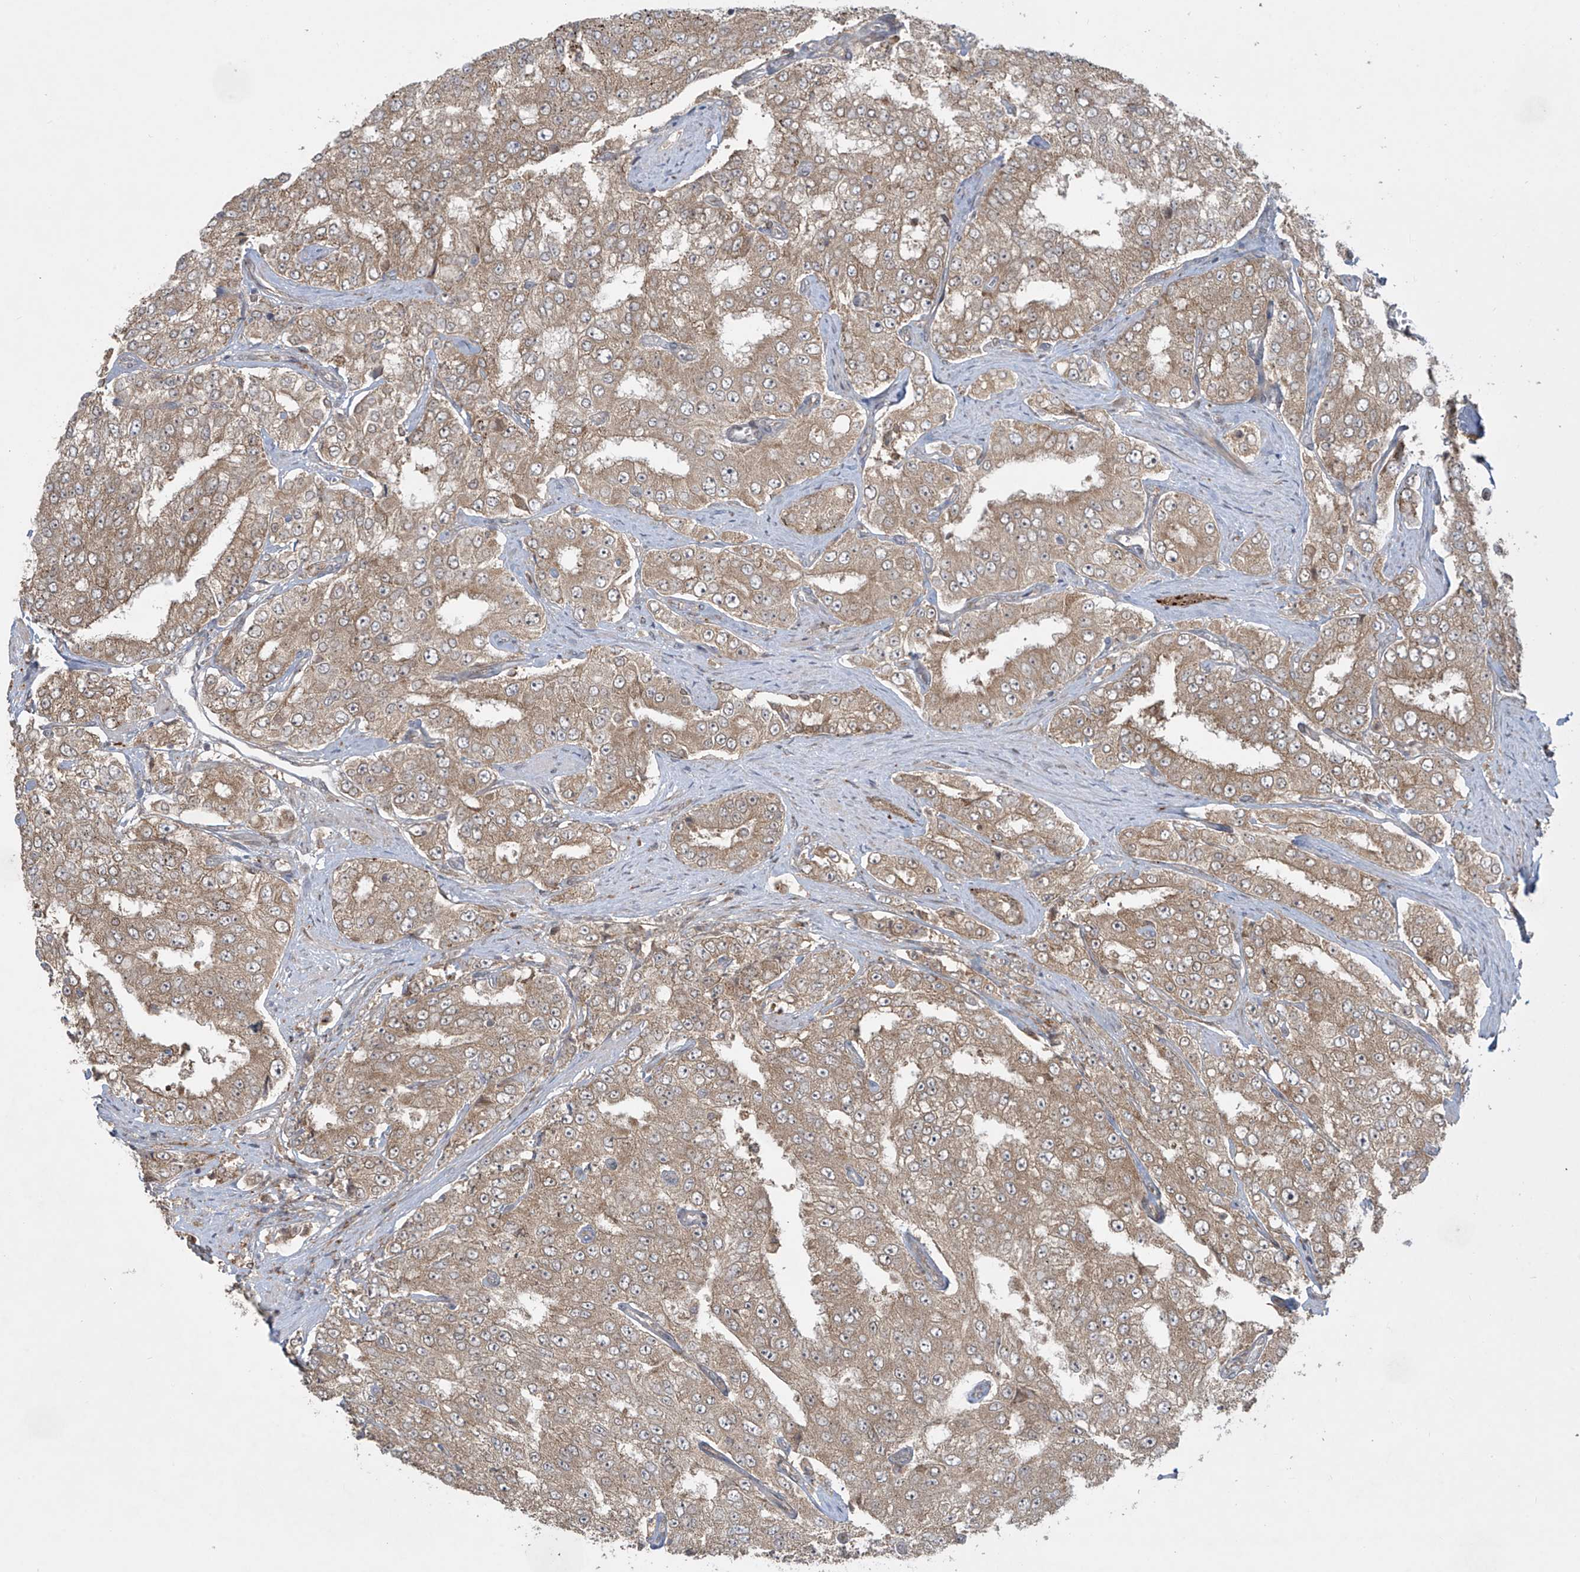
{"staining": {"intensity": "moderate", "quantity": ">75%", "location": "cytoplasmic/membranous"}, "tissue": "prostate cancer", "cell_type": "Tumor cells", "image_type": "cancer", "snomed": [{"axis": "morphology", "description": "Adenocarcinoma, High grade"}, {"axis": "topography", "description": "Prostate"}], "caption": "Immunohistochemical staining of human prostate cancer shows medium levels of moderate cytoplasmic/membranous positivity in about >75% of tumor cells.", "gene": "PPAT", "patient": {"sex": "male", "age": 58}}